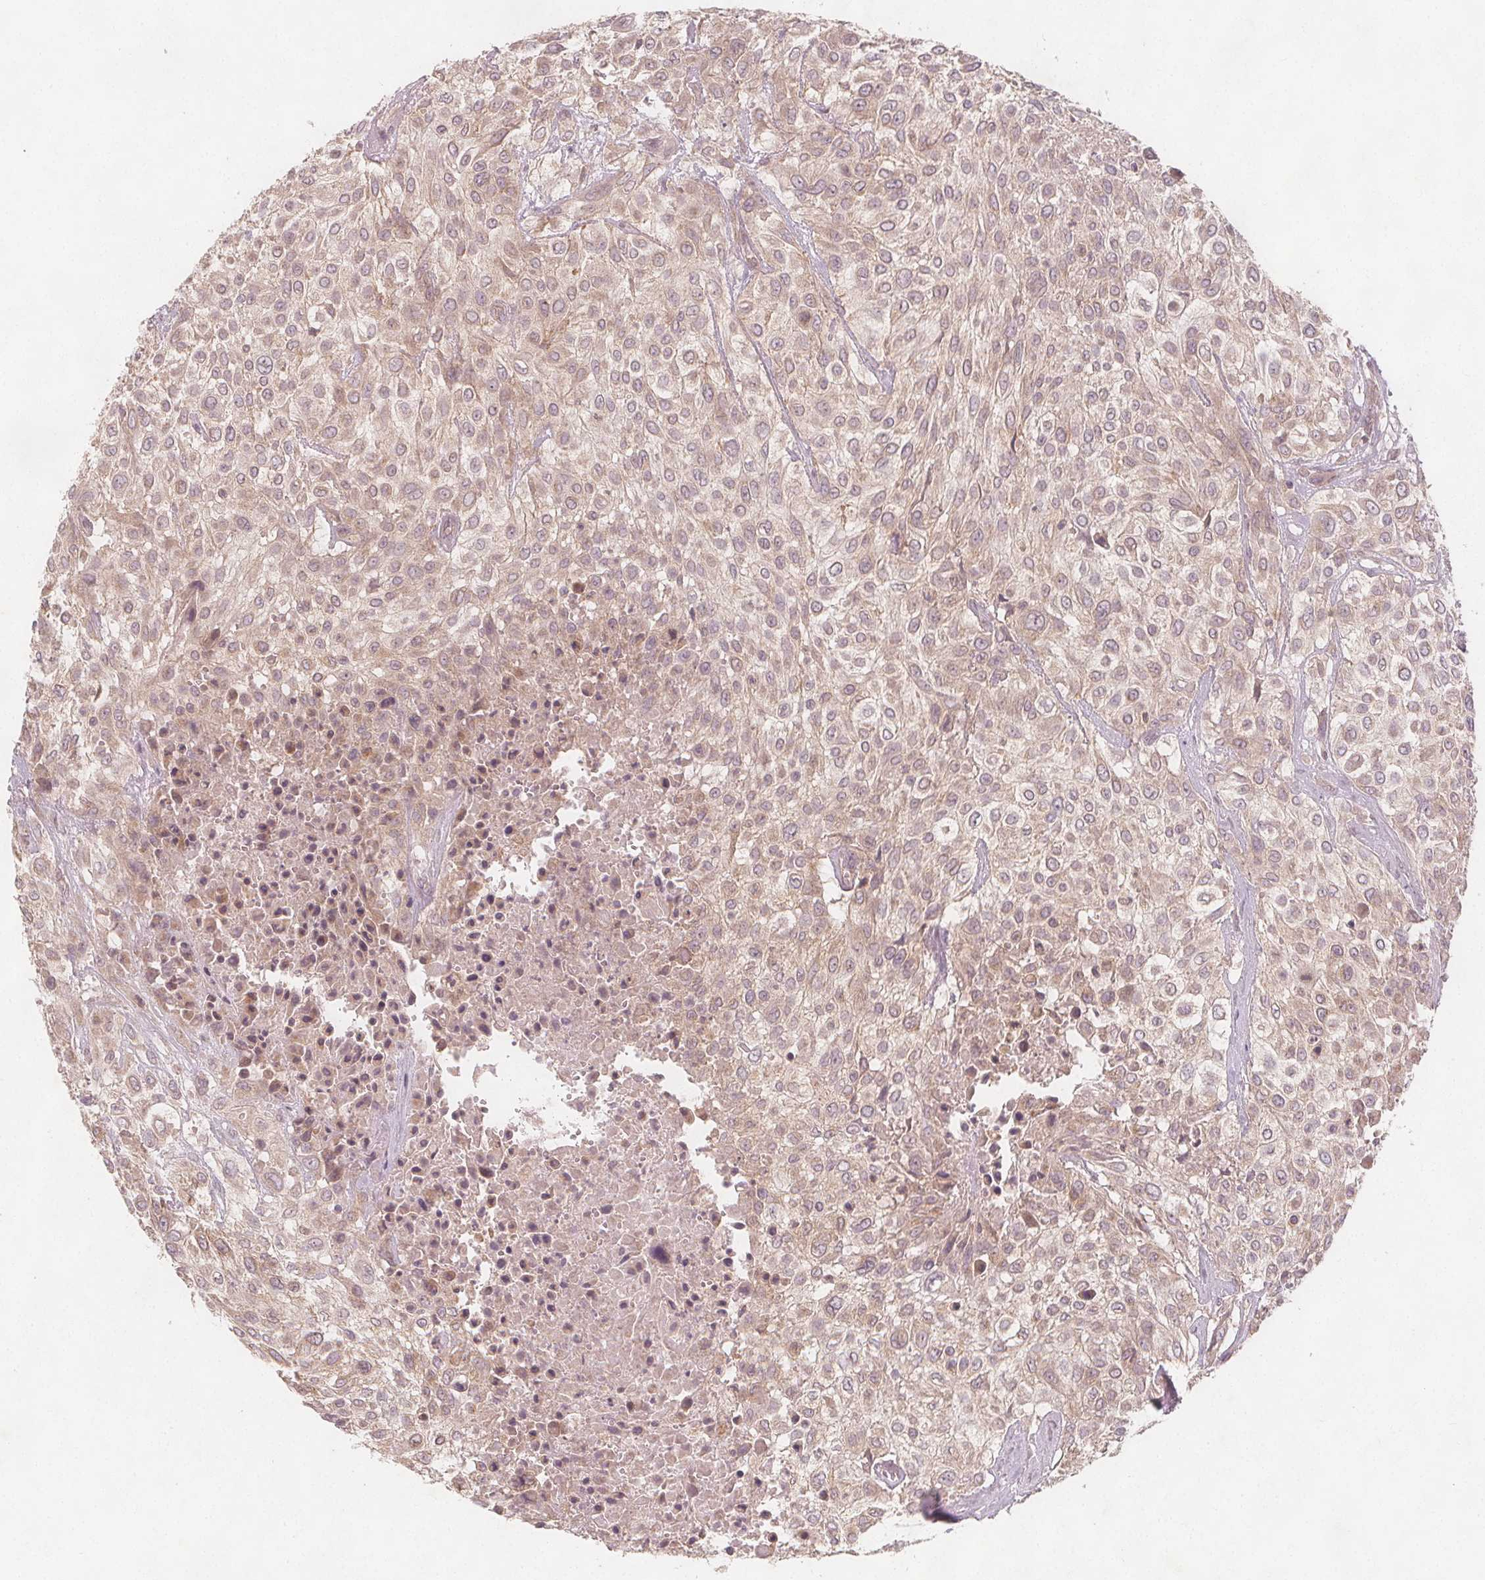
{"staining": {"intensity": "weak", "quantity": ">75%", "location": "cytoplasmic/membranous"}, "tissue": "urothelial cancer", "cell_type": "Tumor cells", "image_type": "cancer", "snomed": [{"axis": "morphology", "description": "Urothelial carcinoma, High grade"}, {"axis": "topography", "description": "Urinary bladder"}], "caption": "High-magnification brightfield microscopy of high-grade urothelial carcinoma stained with DAB (3,3'-diaminobenzidine) (brown) and counterstained with hematoxylin (blue). tumor cells exhibit weak cytoplasmic/membranous expression is appreciated in about>75% of cells.", "gene": "NCSTN", "patient": {"sex": "male", "age": 57}}